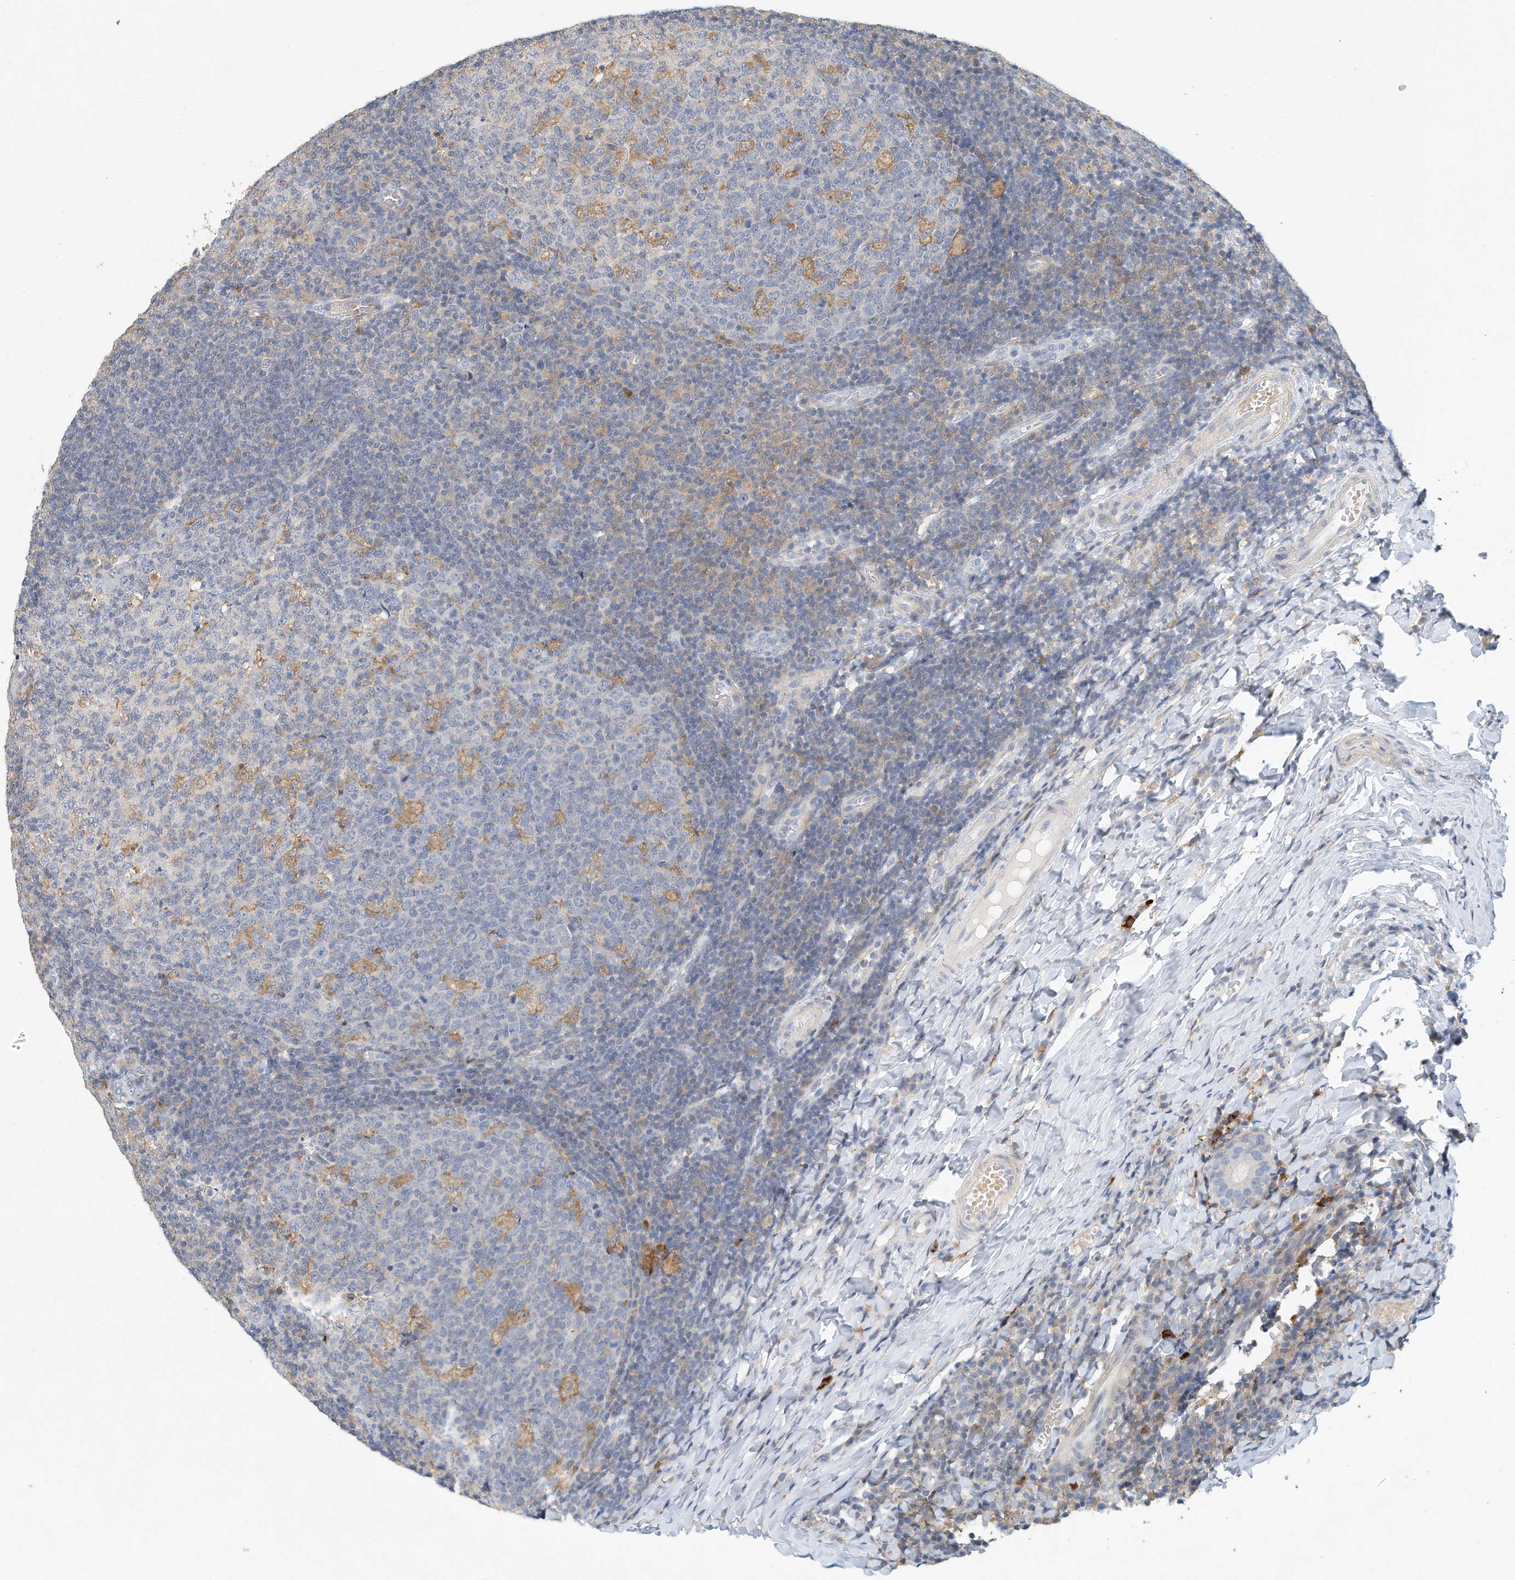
{"staining": {"intensity": "moderate", "quantity": "<25%", "location": "cytoplasmic/membranous"}, "tissue": "tonsil", "cell_type": "Germinal center cells", "image_type": "normal", "snomed": [{"axis": "morphology", "description": "Normal tissue, NOS"}, {"axis": "topography", "description": "Tonsil"}], "caption": "Normal tonsil shows moderate cytoplasmic/membranous positivity in approximately <25% of germinal center cells Nuclei are stained in blue..", "gene": "MICAL1", "patient": {"sex": "female", "age": 19}}